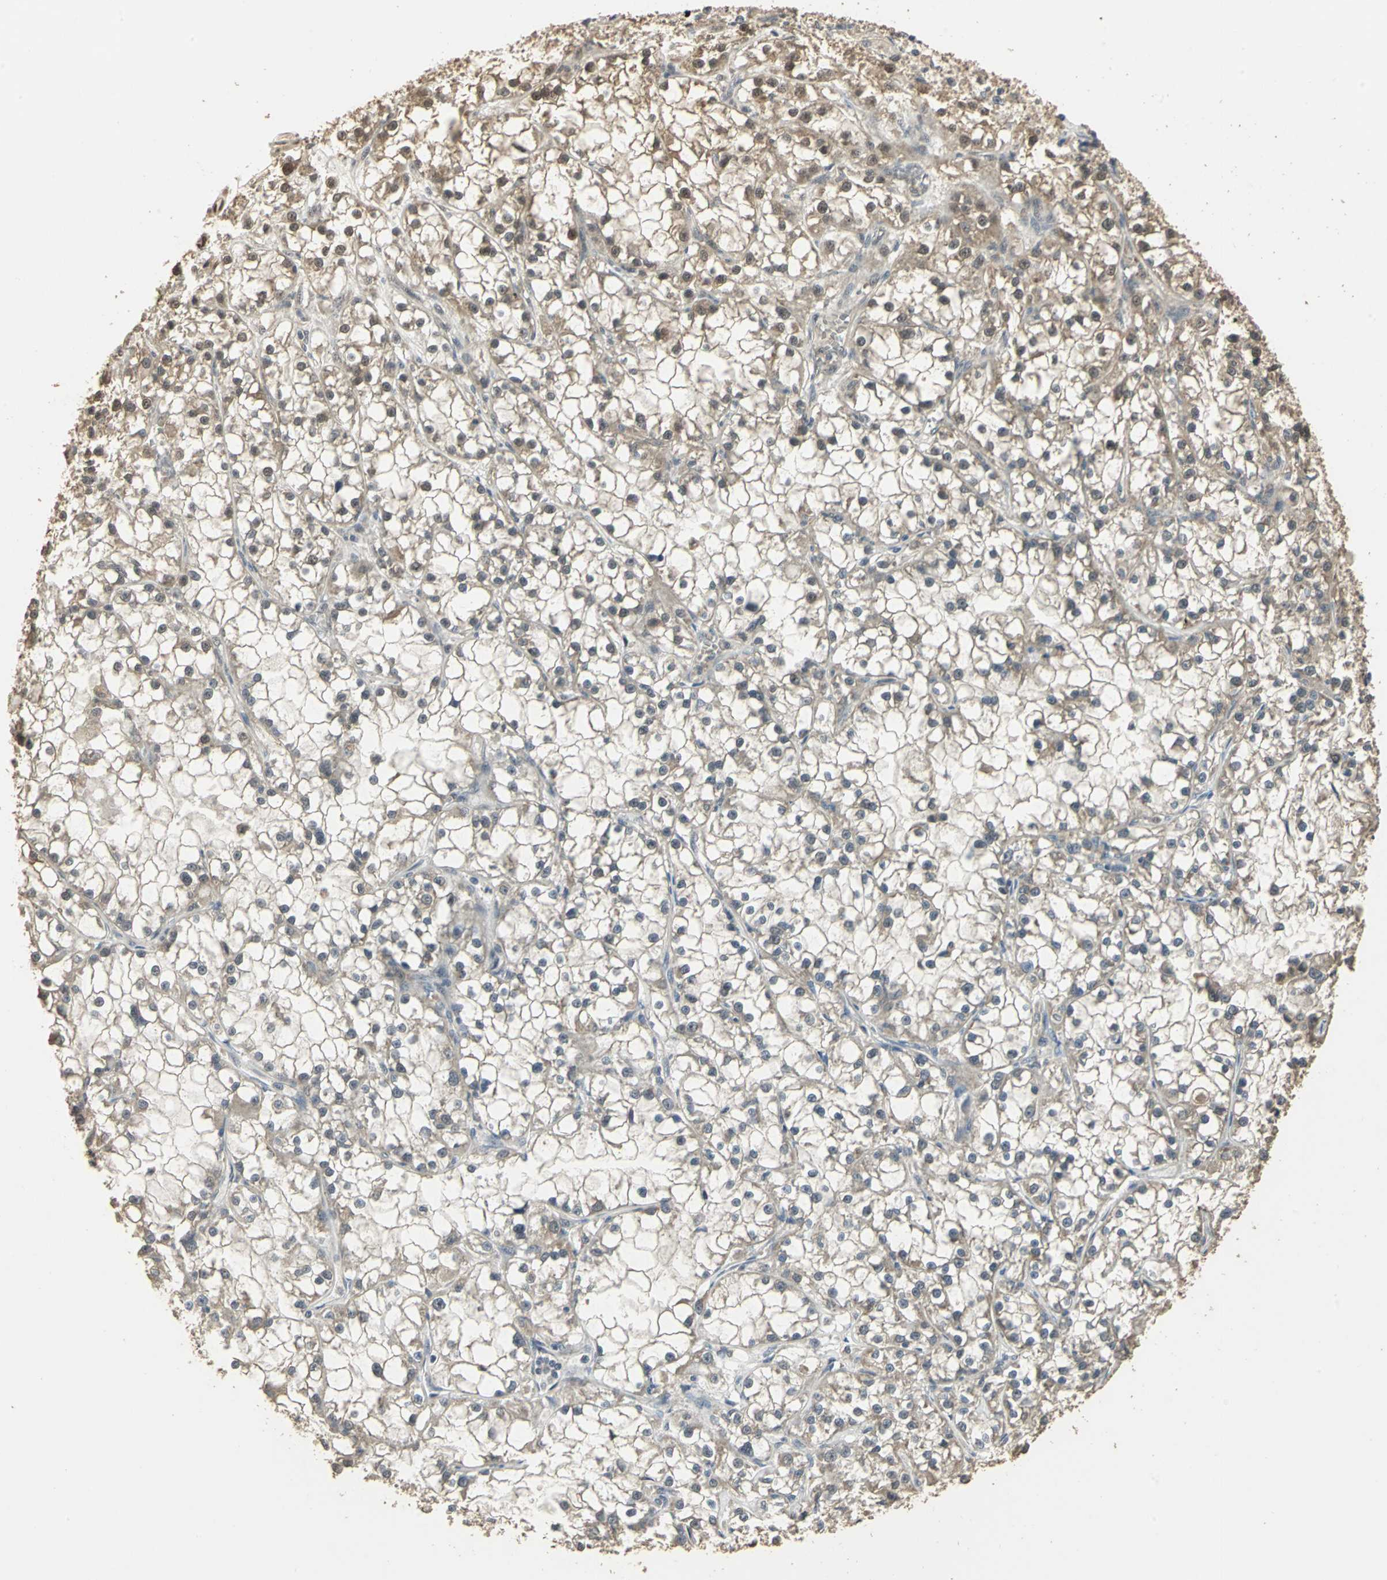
{"staining": {"intensity": "weak", "quantity": "25%-75%", "location": "cytoplasmic/membranous"}, "tissue": "renal cancer", "cell_type": "Tumor cells", "image_type": "cancer", "snomed": [{"axis": "morphology", "description": "Adenocarcinoma, NOS"}, {"axis": "topography", "description": "Kidney"}], "caption": "Protein staining of adenocarcinoma (renal) tissue reveals weak cytoplasmic/membranous staining in about 25%-75% of tumor cells.", "gene": "UCHL5", "patient": {"sex": "female", "age": 52}}